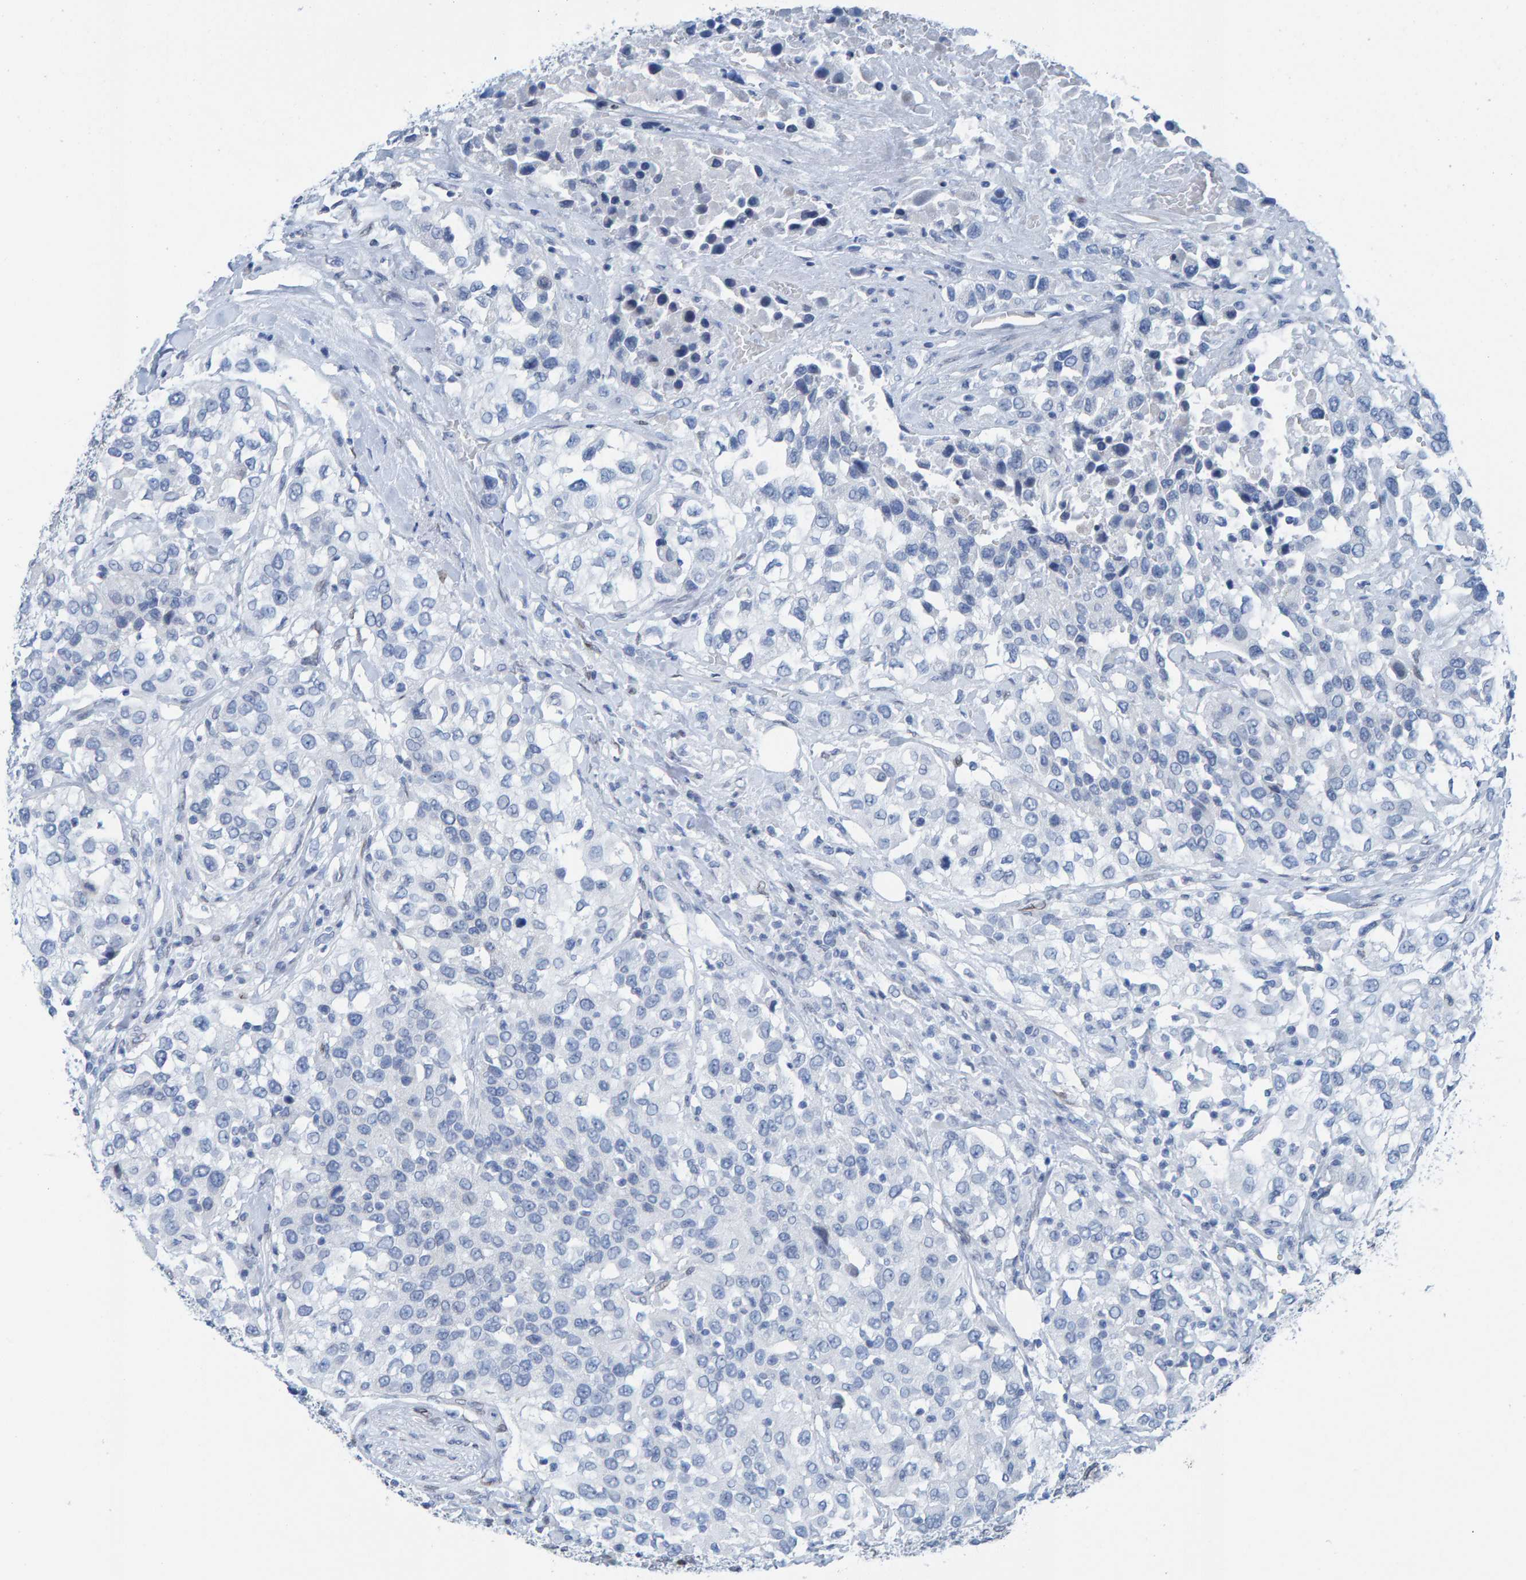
{"staining": {"intensity": "negative", "quantity": "none", "location": "none"}, "tissue": "urothelial cancer", "cell_type": "Tumor cells", "image_type": "cancer", "snomed": [{"axis": "morphology", "description": "Urothelial carcinoma, High grade"}, {"axis": "topography", "description": "Urinary bladder"}], "caption": "Immunohistochemistry (IHC) histopathology image of human urothelial cancer stained for a protein (brown), which demonstrates no positivity in tumor cells. (DAB (3,3'-diaminobenzidine) IHC visualized using brightfield microscopy, high magnification).", "gene": "LMNB2", "patient": {"sex": "female", "age": 80}}